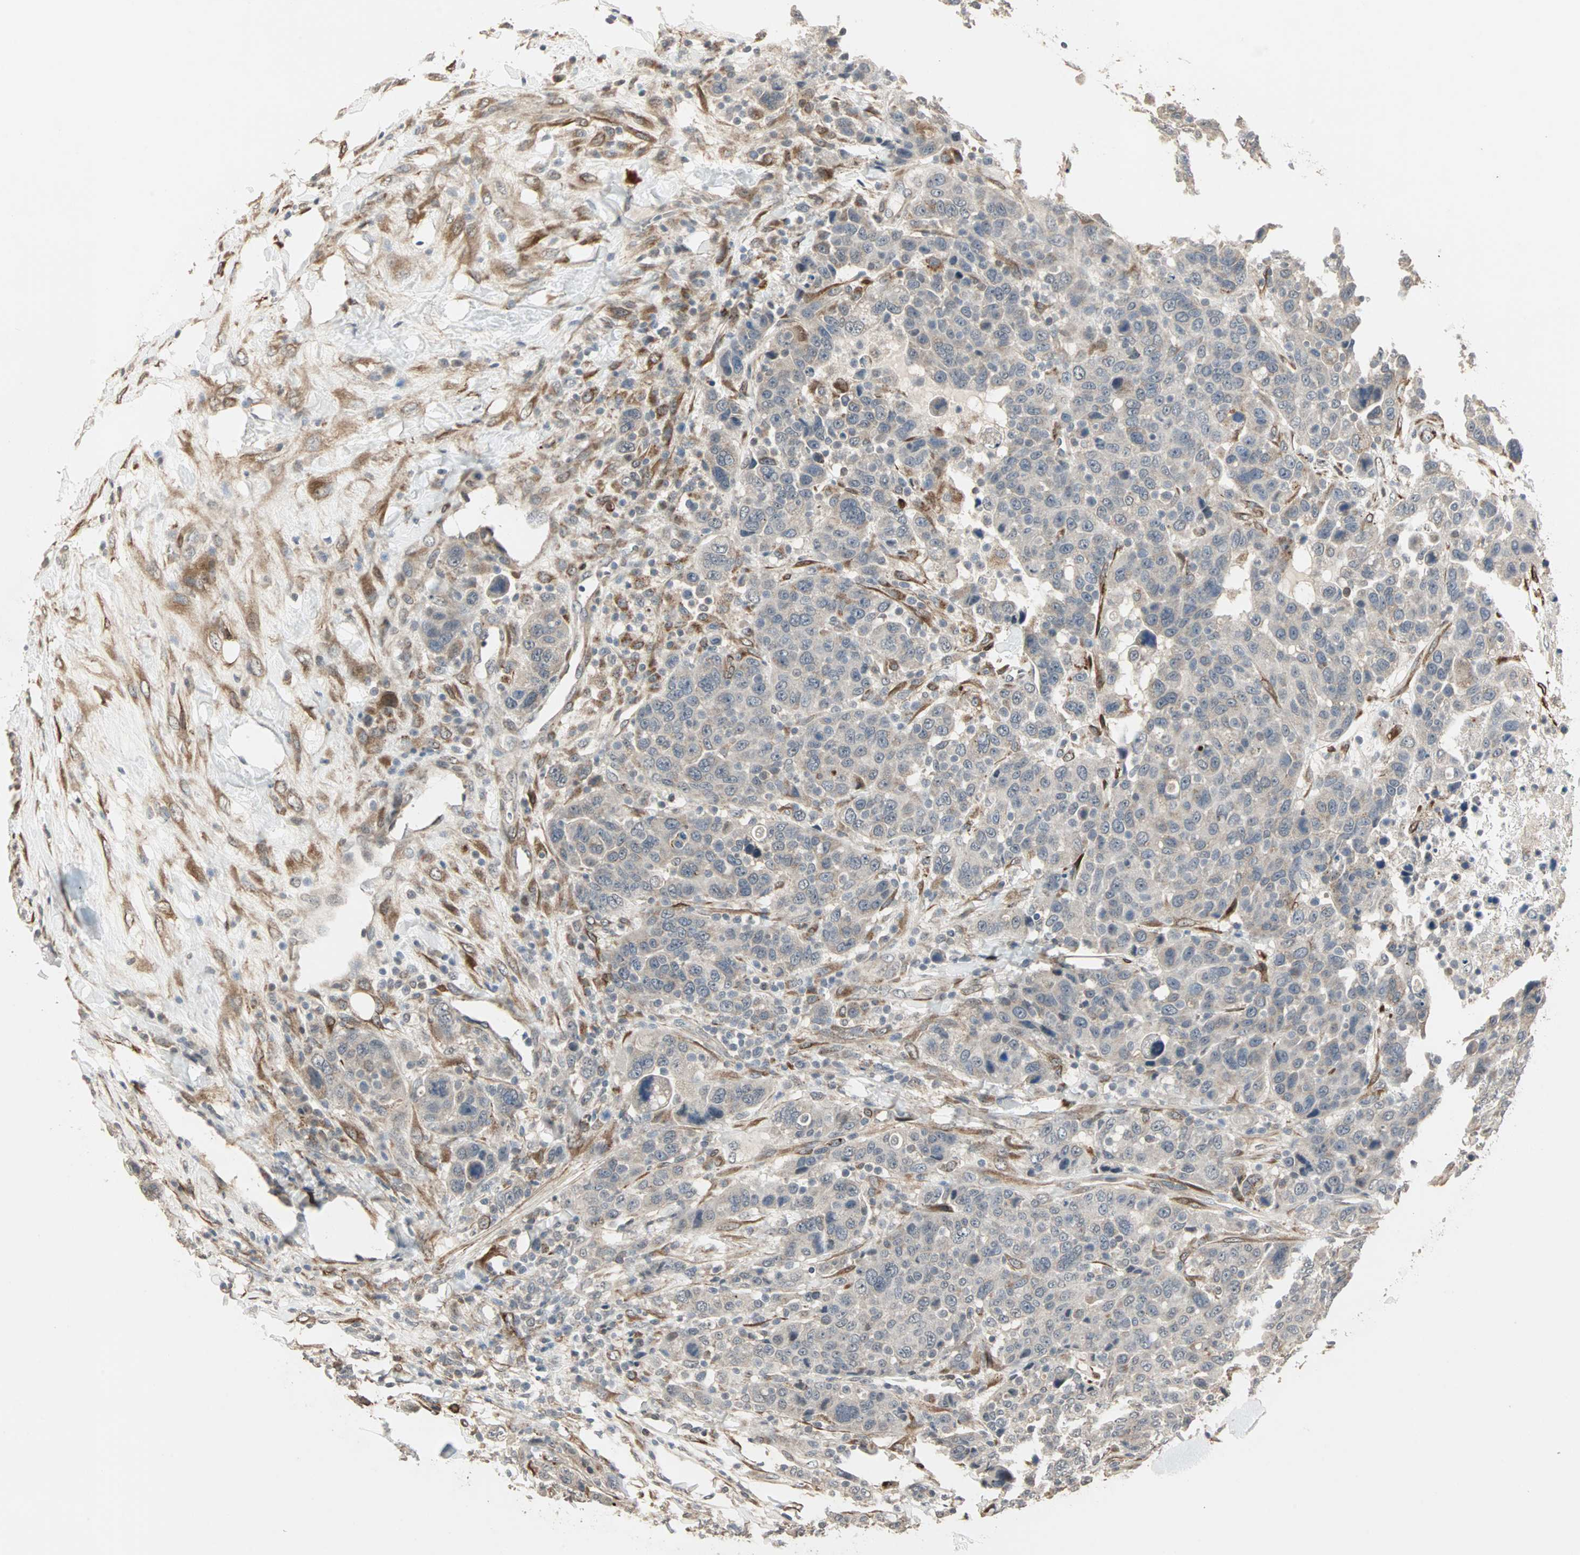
{"staining": {"intensity": "weak", "quantity": "25%-75%", "location": "cytoplasmic/membranous"}, "tissue": "breast cancer", "cell_type": "Tumor cells", "image_type": "cancer", "snomed": [{"axis": "morphology", "description": "Duct carcinoma"}, {"axis": "topography", "description": "Breast"}], "caption": "Protein expression analysis of breast invasive ductal carcinoma demonstrates weak cytoplasmic/membranous expression in approximately 25%-75% of tumor cells. The staining is performed using DAB brown chromogen to label protein expression. The nuclei are counter-stained blue using hematoxylin.", "gene": "TRPV4", "patient": {"sex": "female", "age": 37}}